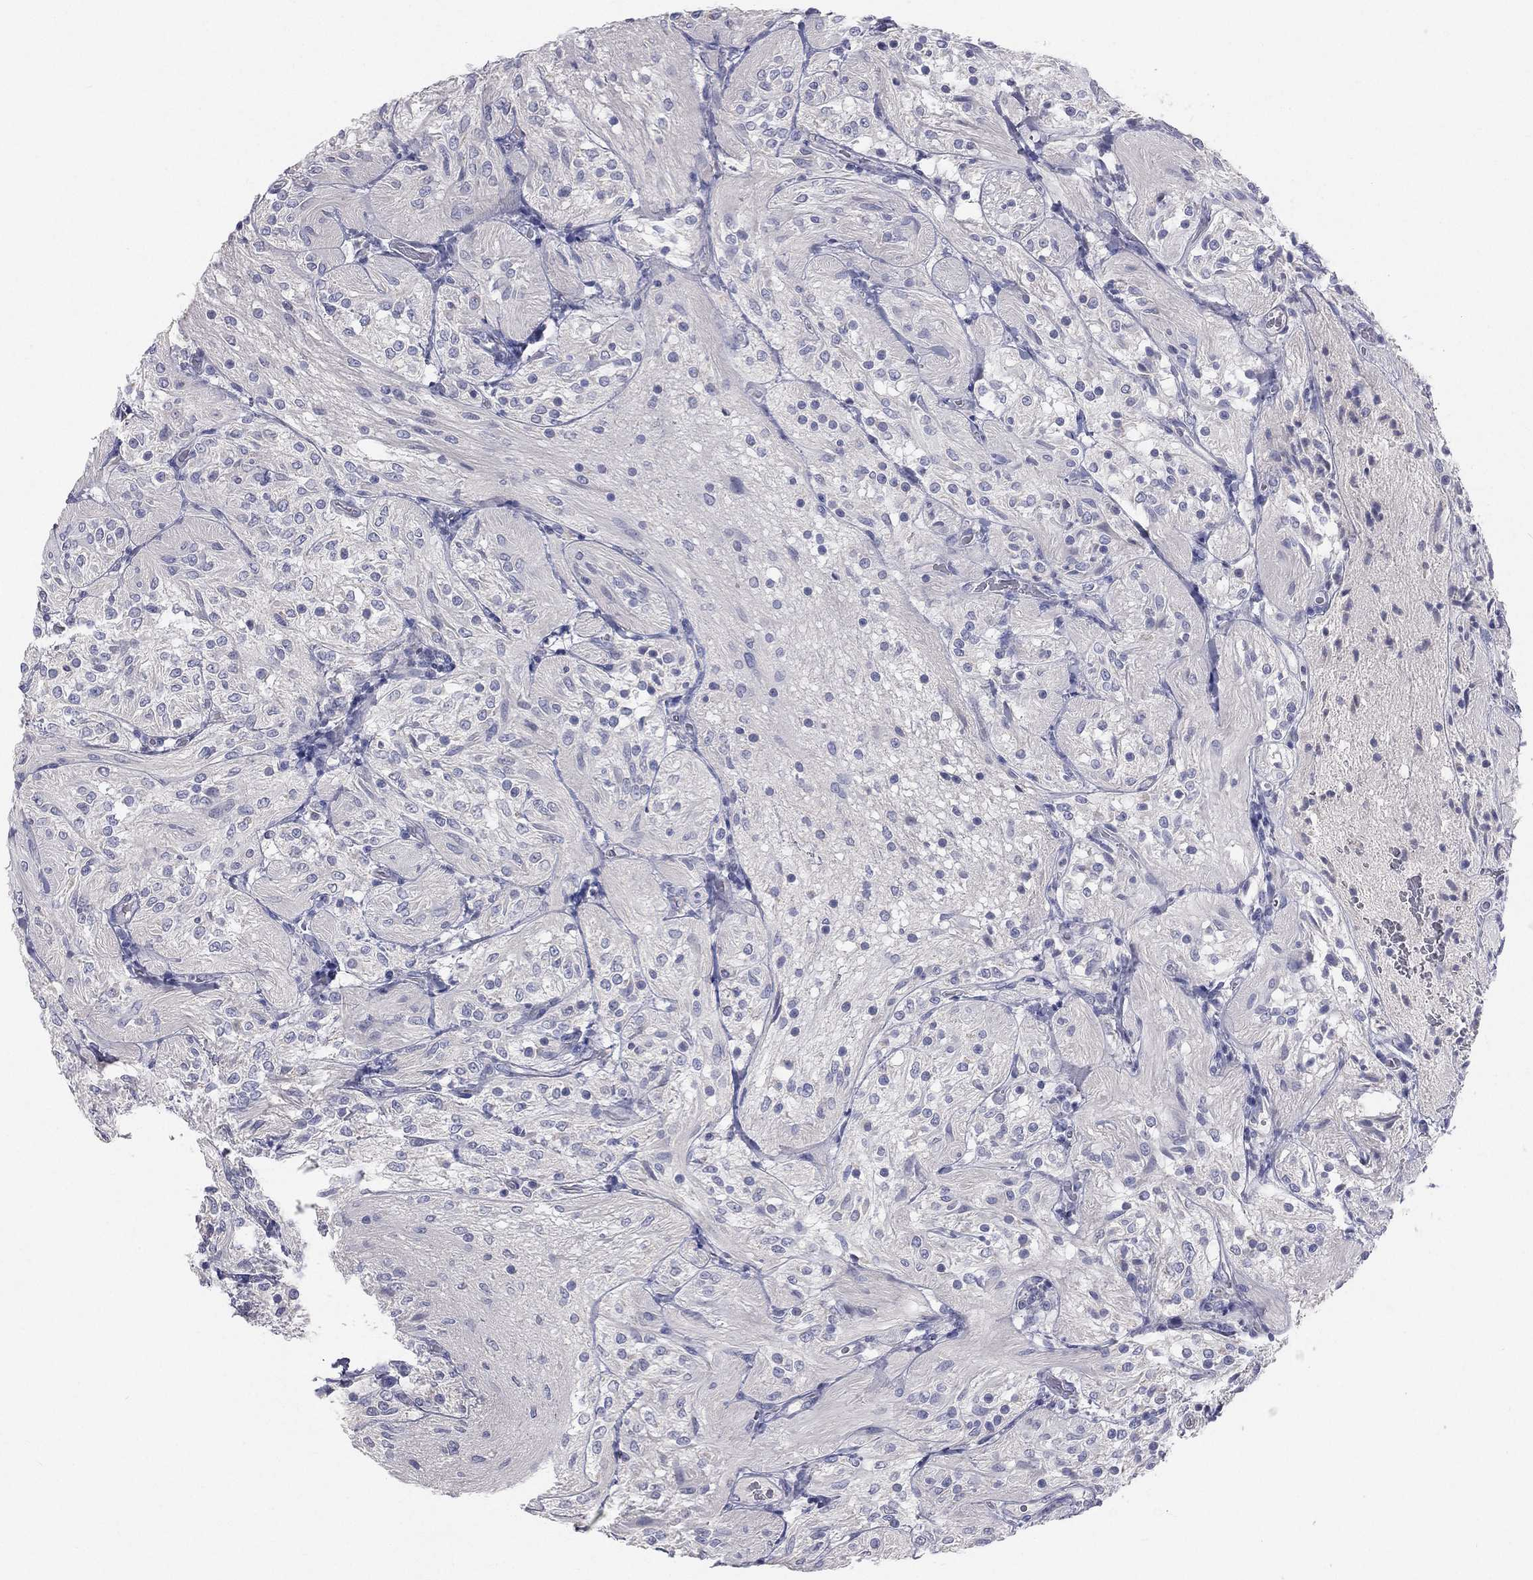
{"staining": {"intensity": "negative", "quantity": "none", "location": "none"}, "tissue": "glioma", "cell_type": "Tumor cells", "image_type": "cancer", "snomed": [{"axis": "morphology", "description": "Glioma, malignant, Low grade"}, {"axis": "topography", "description": "Brain"}], "caption": "Malignant low-grade glioma stained for a protein using immunohistochemistry shows no expression tumor cells.", "gene": "STK31", "patient": {"sex": "male", "age": 3}}